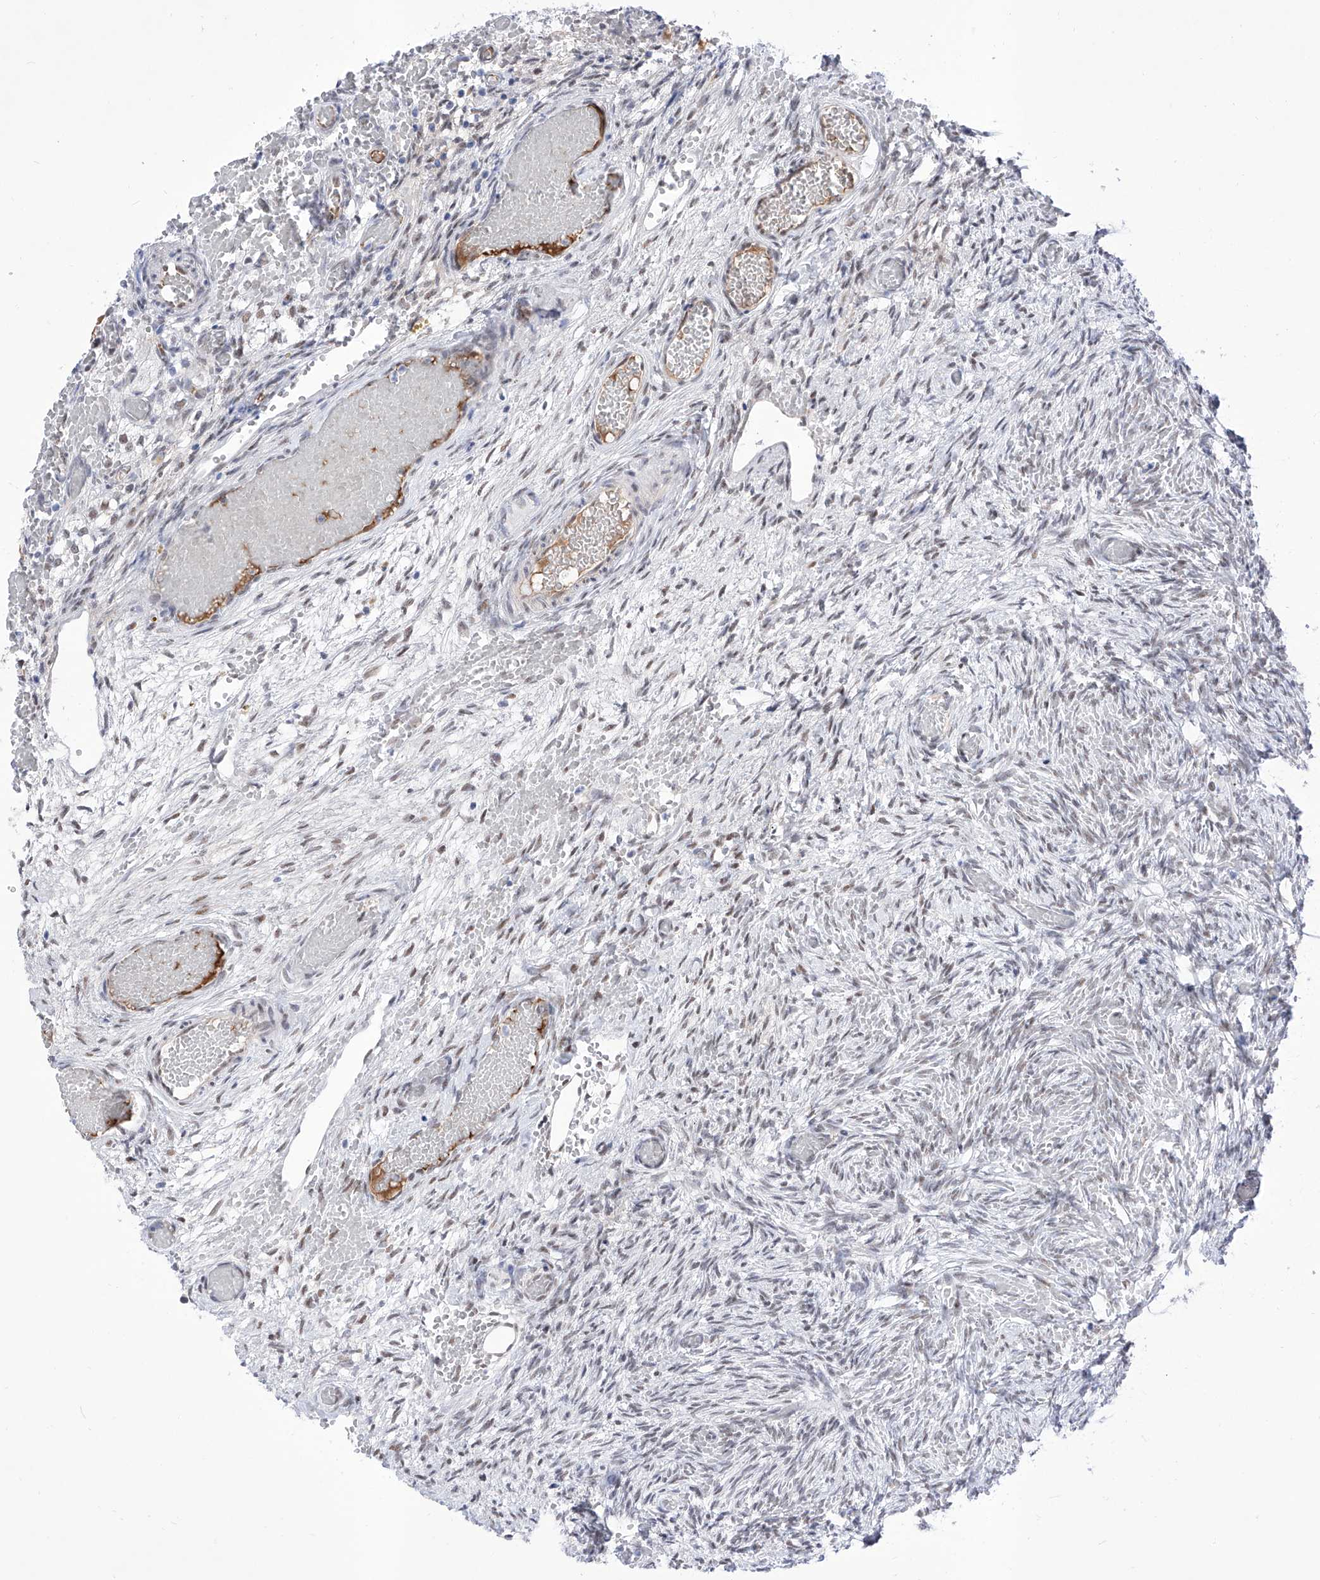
{"staining": {"intensity": "negative", "quantity": "none", "location": "none"}, "tissue": "ovary", "cell_type": "Follicle cells", "image_type": "normal", "snomed": [{"axis": "morphology", "description": "Adenocarcinoma, NOS"}, {"axis": "topography", "description": "Endometrium"}], "caption": "Protein analysis of unremarkable ovary displays no significant staining in follicle cells.", "gene": "ATN1", "patient": {"sex": "female", "age": 32}}